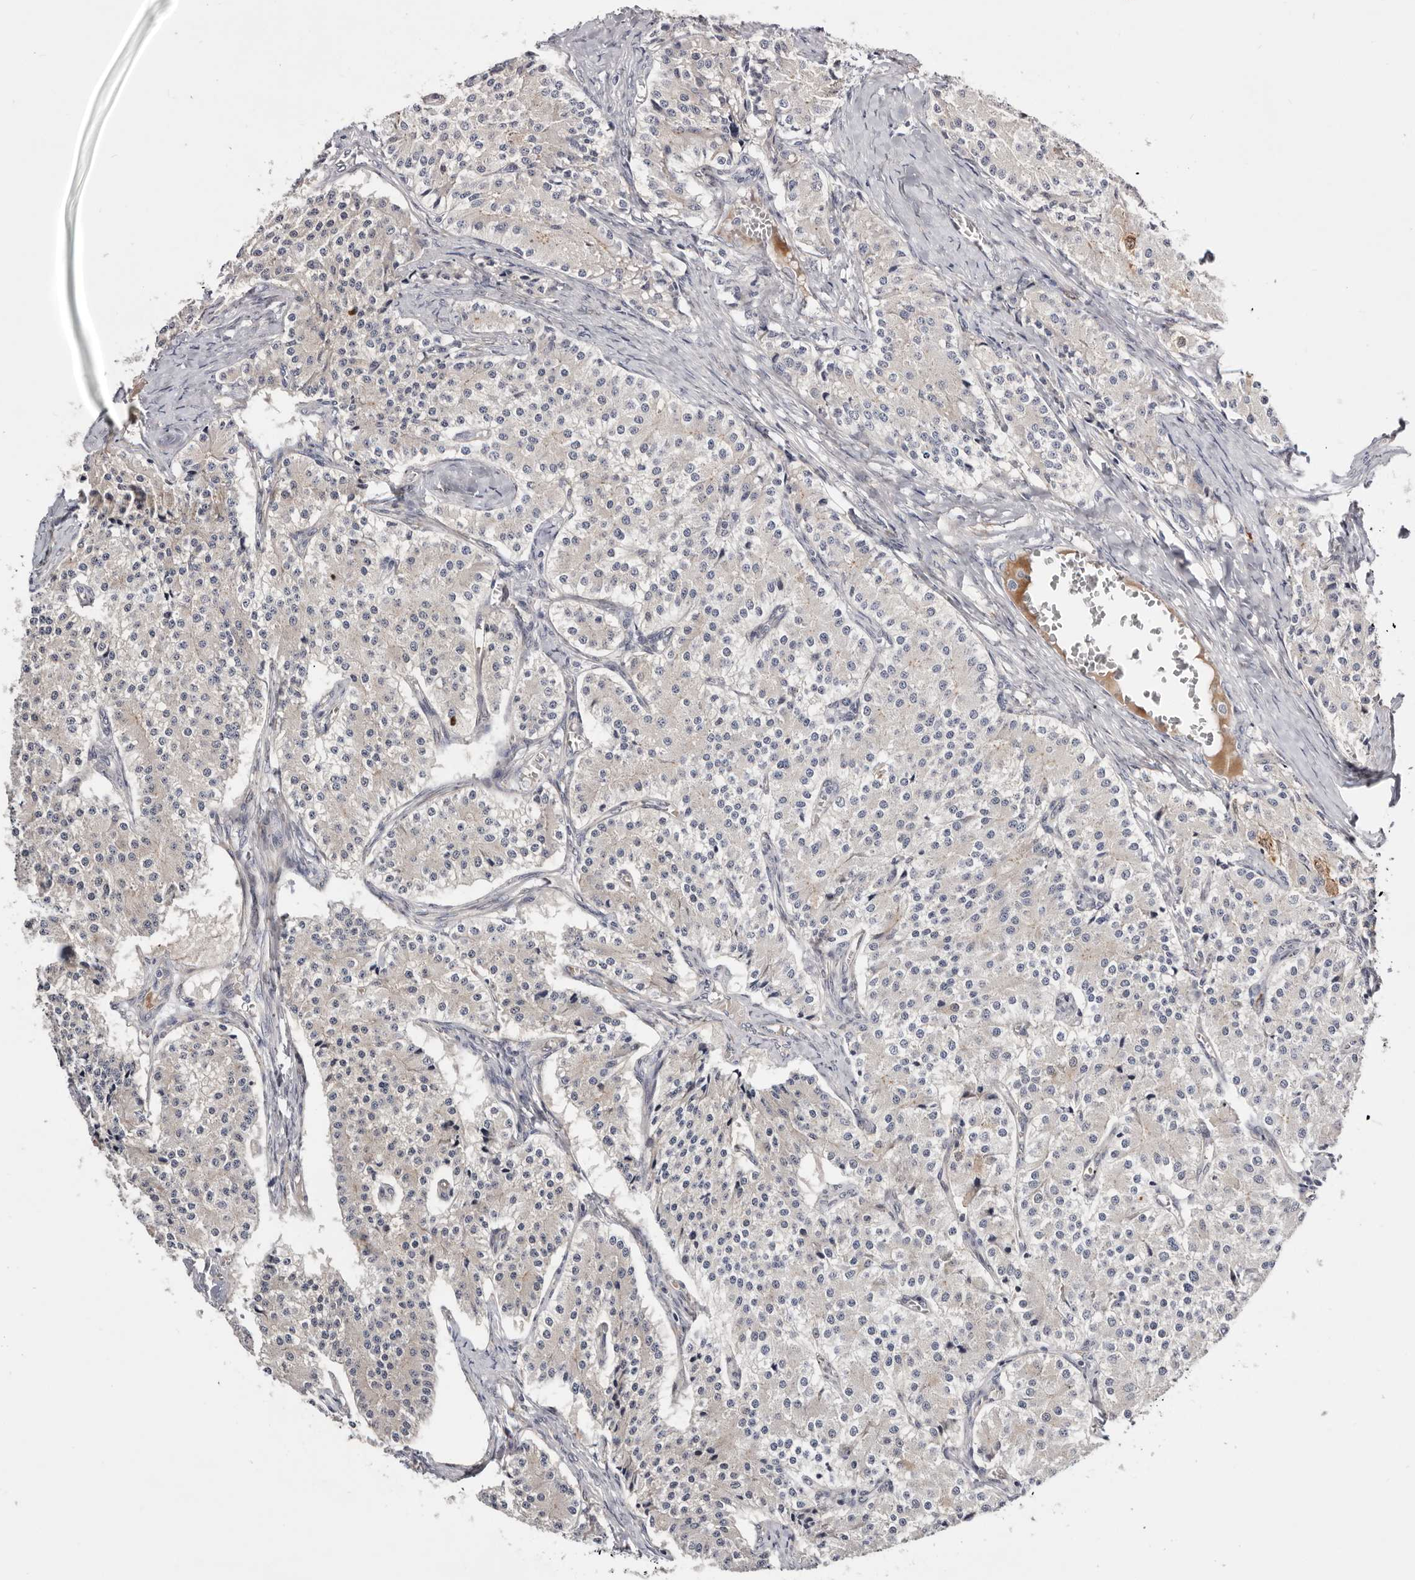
{"staining": {"intensity": "negative", "quantity": "none", "location": "none"}, "tissue": "carcinoid", "cell_type": "Tumor cells", "image_type": "cancer", "snomed": [{"axis": "morphology", "description": "Carcinoid, malignant, NOS"}, {"axis": "topography", "description": "Colon"}], "caption": "An immunohistochemistry histopathology image of malignant carcinoid is shown. There is no staining in tumor cells of malignant carcinoid.", "gene": "USH1C", "patient": {"sex": "female", "age": 52}}